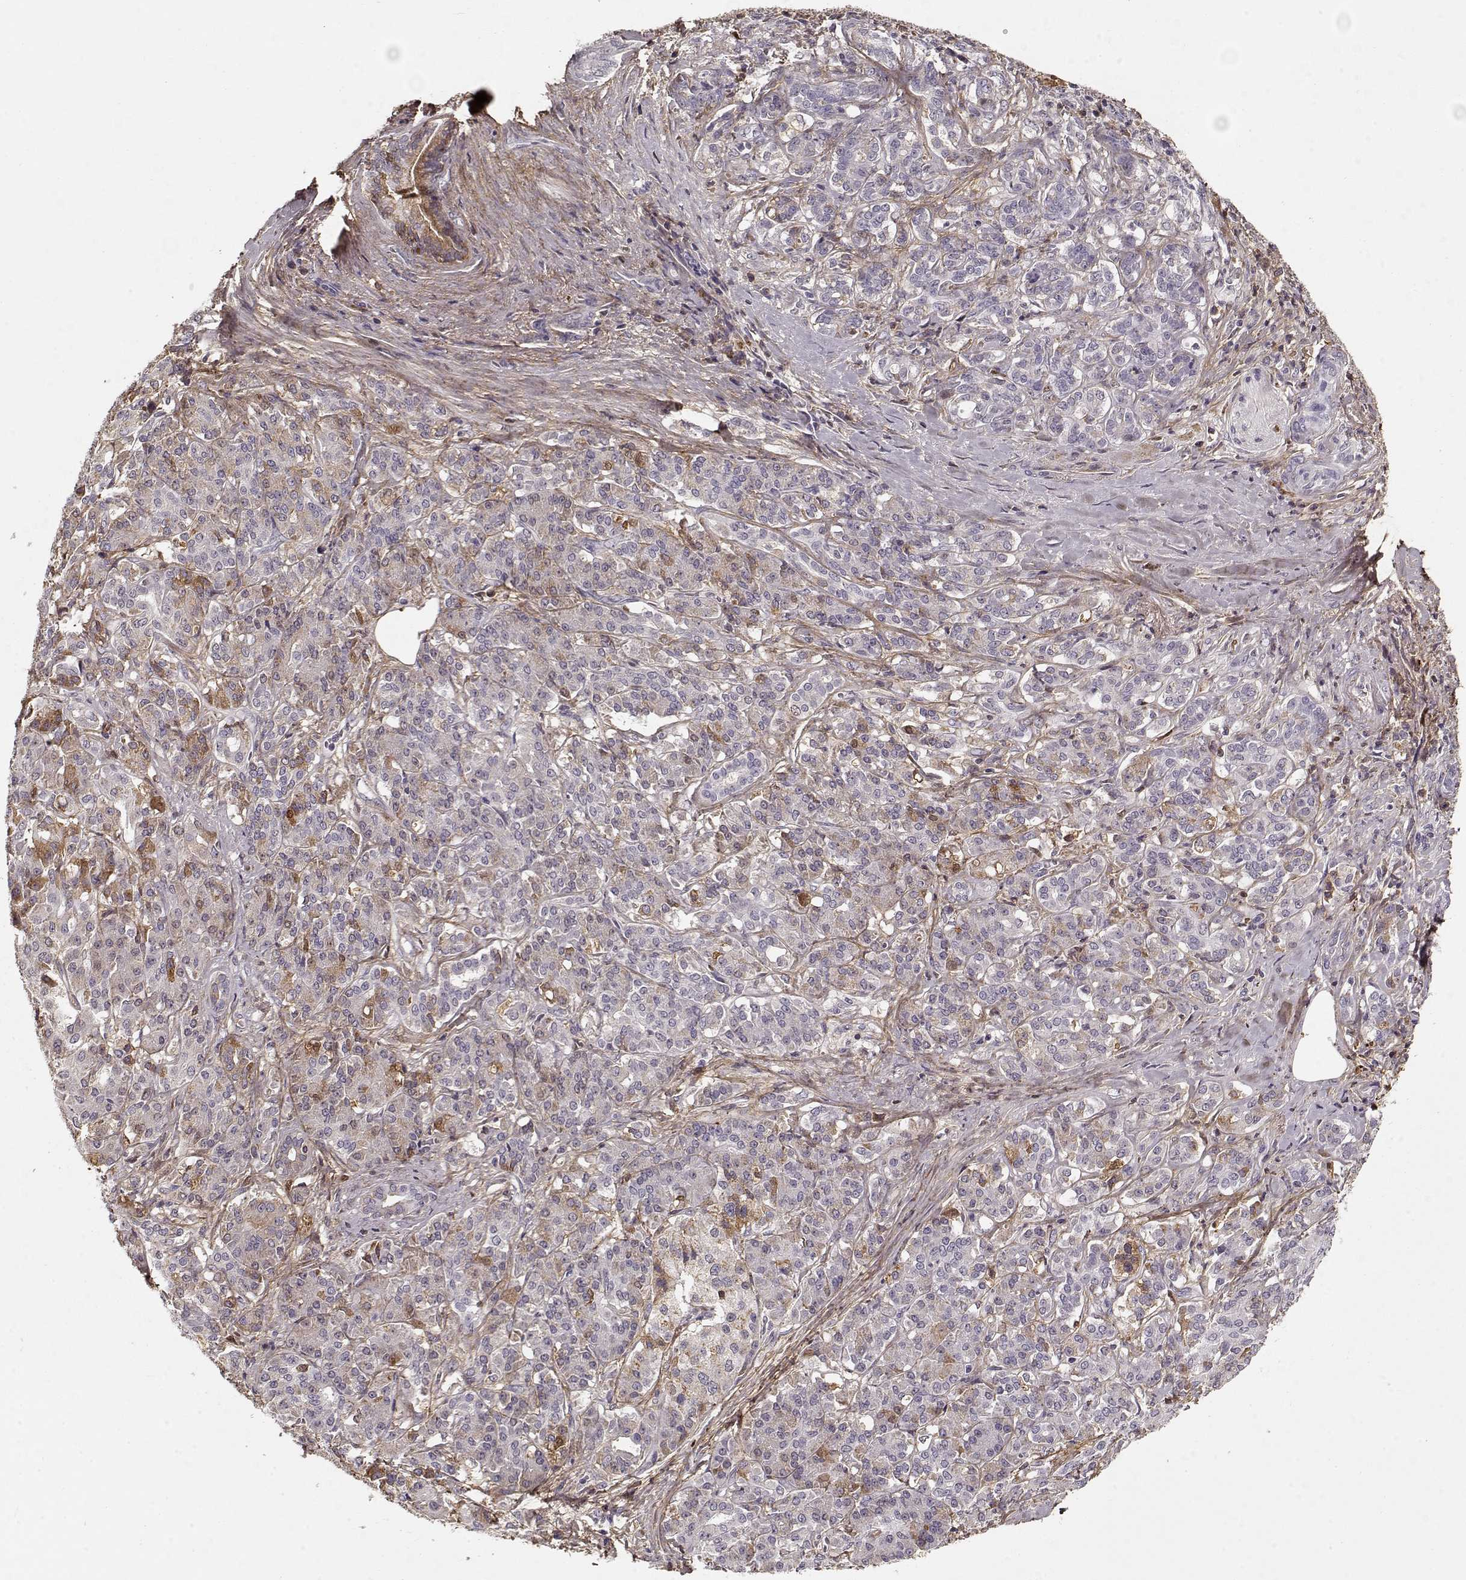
{"staining": {"intensity": "weak", "quantity": "<25%", "location": "cytoplasmic/membranous"}, "tissue": "pancreatic cancer", "cell_type": "Tumor cells", "image_type": "cancer", "snomed": [{"axis": "morphology", "description": "Normal tissue, NOS"}, {"axis": "morphology", "description": "Inflammation, NOS"}, {"axis": "morphology", "description": "Adenocarcinoma, NOS"}, {"axis": "topography", "description": "Pancreas"}], "caption": "Tumor cells are negative for protein expression in human pancreatic cancer. (Stains: DAB (3,3'-diaminobenzidine) immunohistochemistry (IHC) with hematoxylin counter stain, Microscopy: brightfield microscopy at high magnification).", "gene": "LUM", "patient": {"sex": "male", "age": 57}}